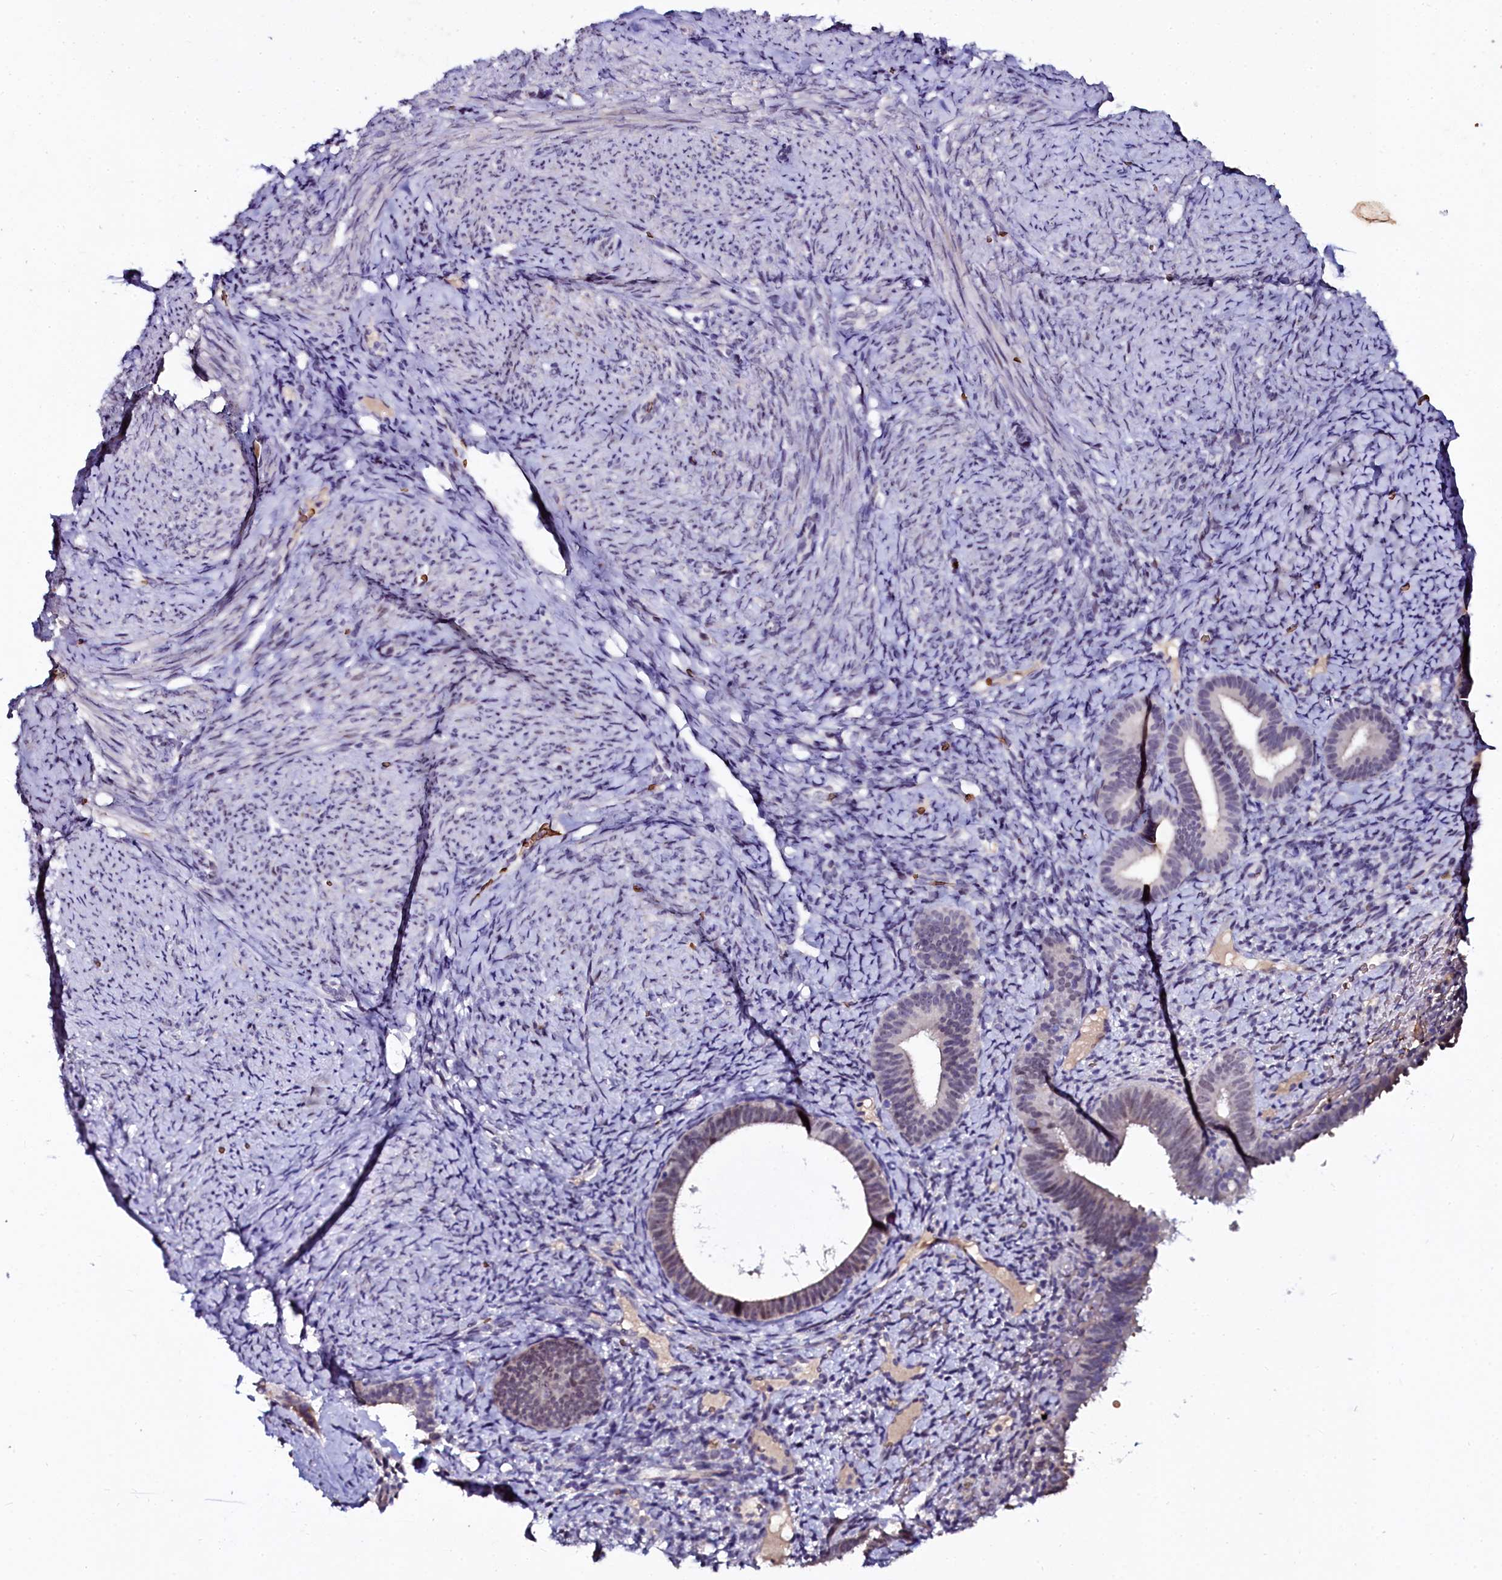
{"staining": {"intensity": "negative", "quantity": "none", "location": "none"}, "tissue": "endometrium", "cell_type": "Cells in endometrial stroma", "image_type": "normal", "snomed": [{"axis": "morphology", "description": "Normal tissue, NOS"}, {"axis": "topography", "description": "Endometrium"}], "caption": "The micrograph exhibits no staining of cells in endometrial stroma in unremarkable endometrium.", "gene": "CTDSPL2", "patient": {"sex": "female", "age": 65}}